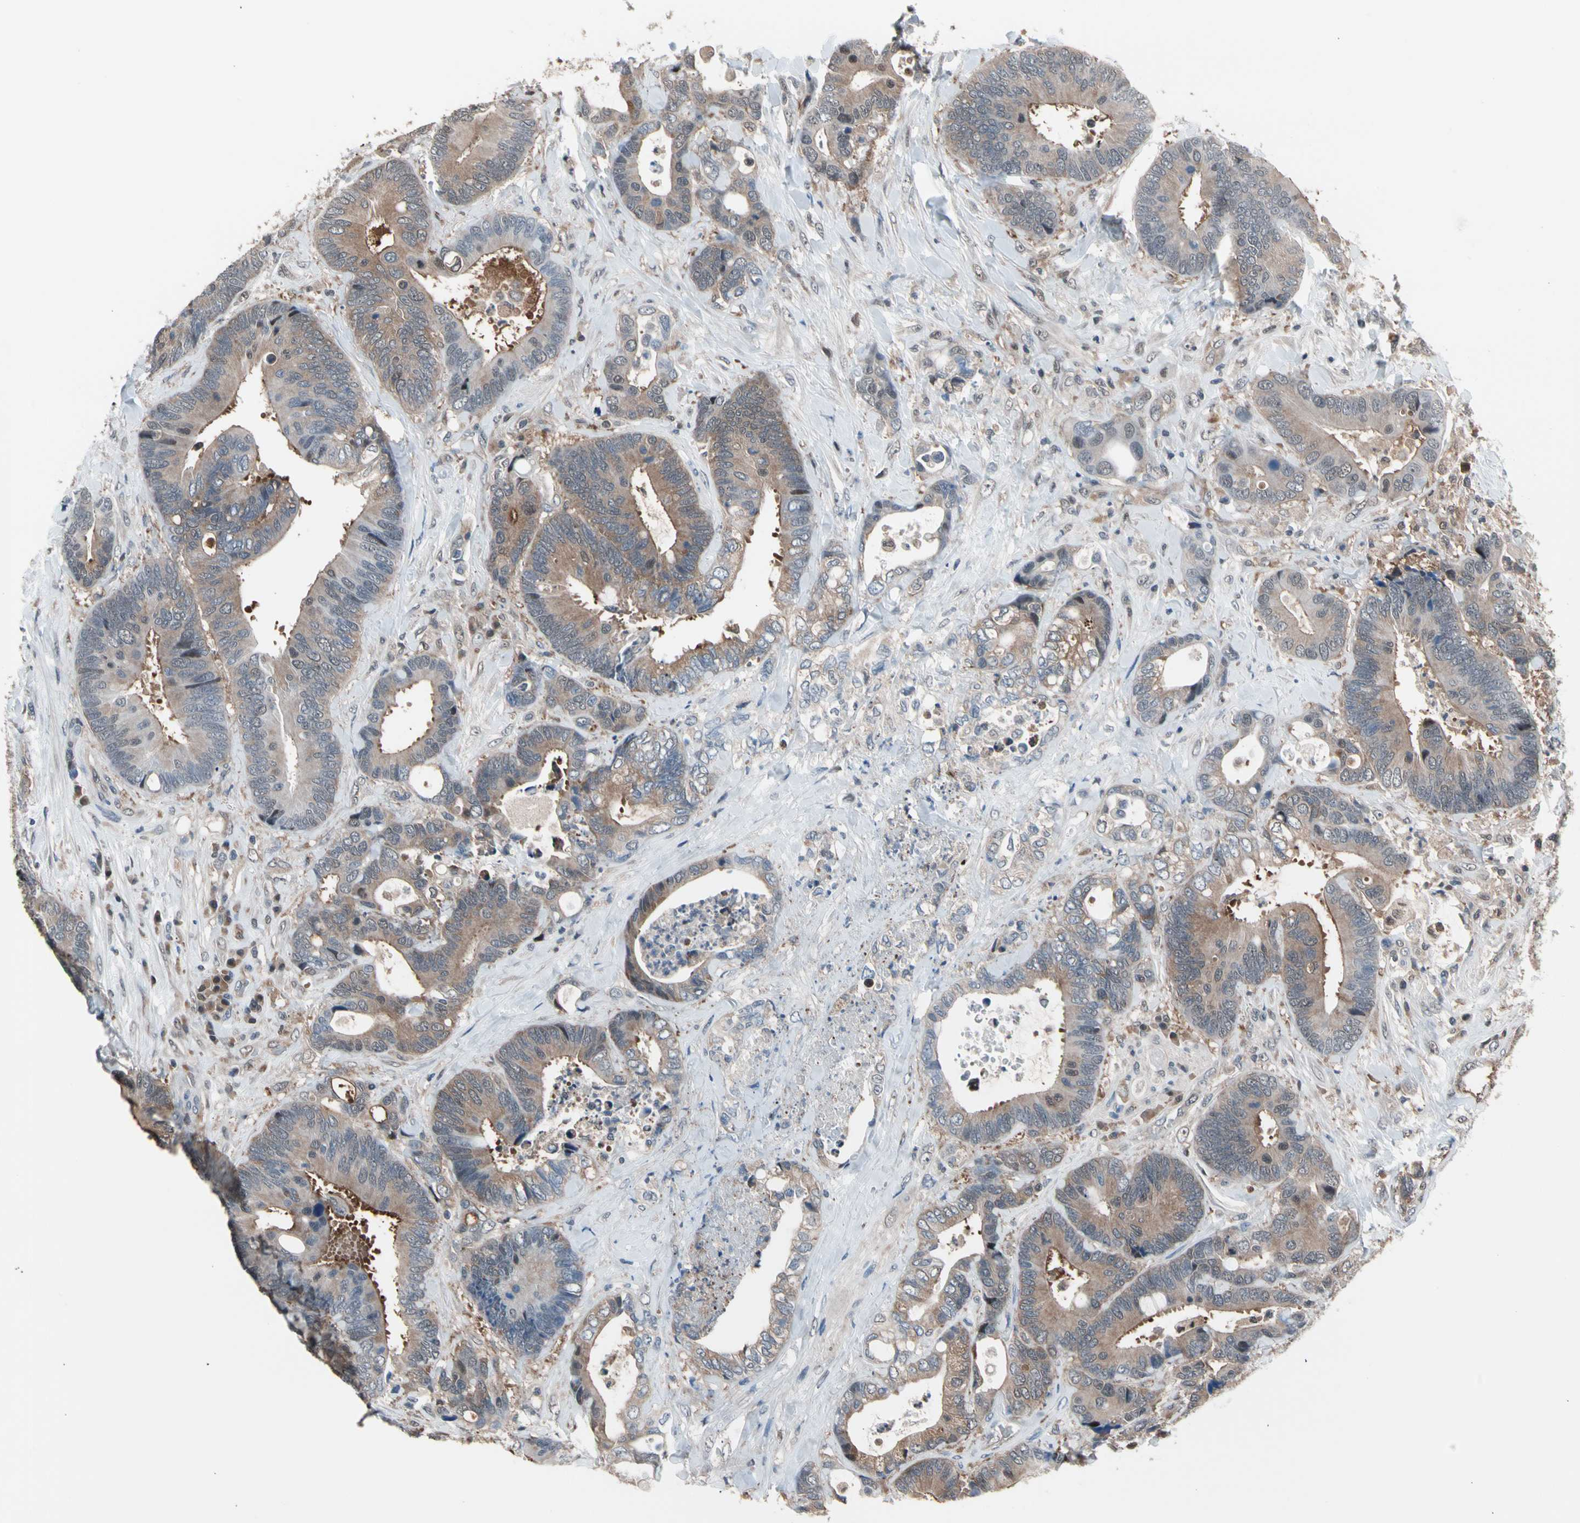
{"staining": {"intensity": "moderate", "quantity": ">75%", "location": "cytoplasmic/membranous"}, "tissue": "colorectal cancer", "cell_type": "Tumor cells", "image_type": "cancer", "snomed": [{"axis": "morphology", "description": "Adenocarcinoma, NOS"}, {"axis": "topography", "description": "Rectum"}], "caption": "Human colorectal cancer stained with a protein marker demonstrates moderate staining in tumor cells.", "gene": "PSMA2", "patient": {"sex": "male", "age": 55}}